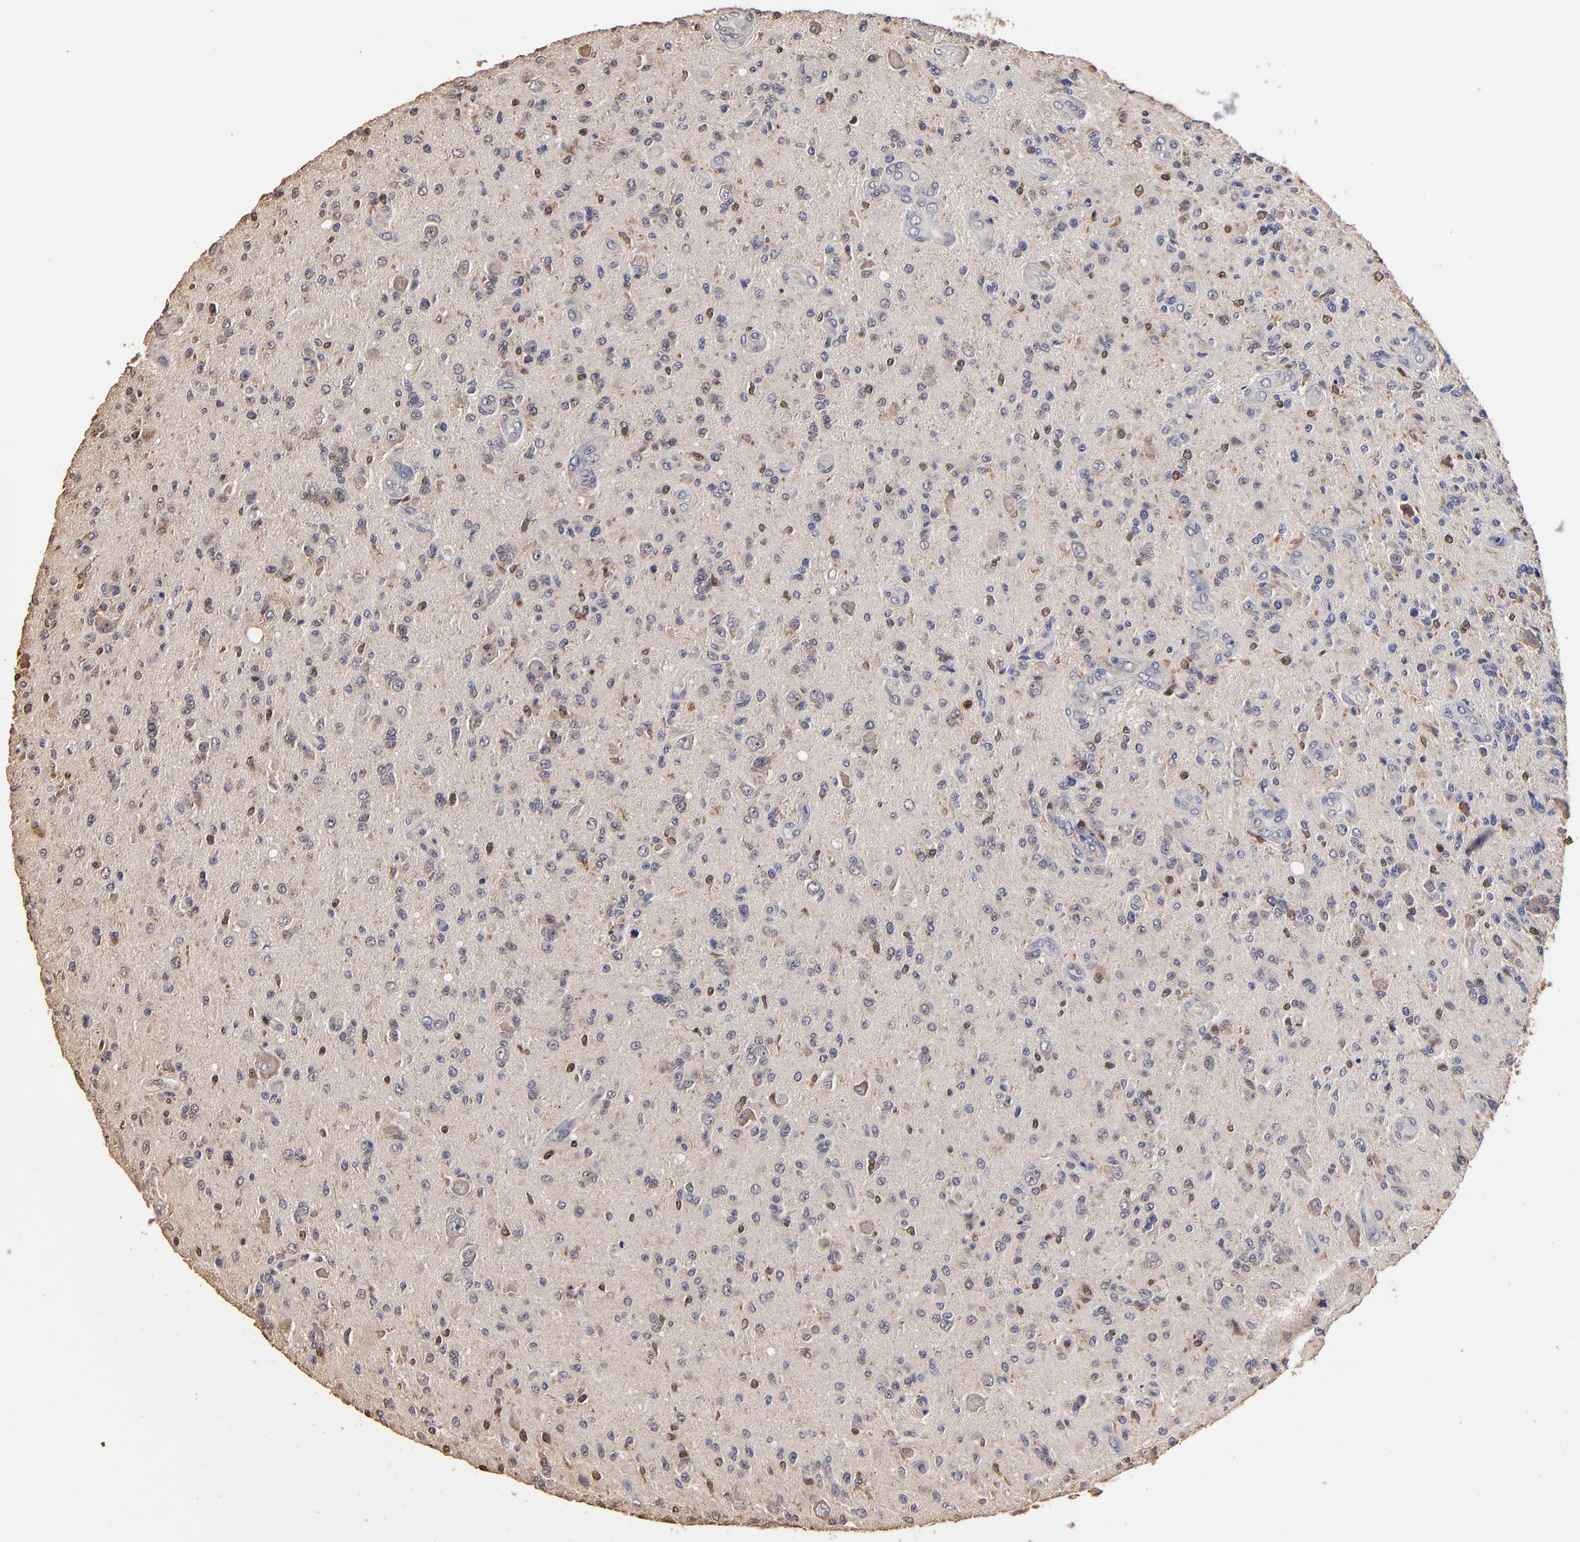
{"staining": {"intensity": "negative", "quantity": "none", "location": "none"}, "tissue": "glioma", "cell_type": "Tumor cells", "image_type": "cancer", "snomed": [{"axis": "morphology", "description": "Glioma, malignant, High grade"}, {"axis": "topography", "description": "Brain"}], "caption": "Immunohistochemical staining of malignant glioma (high-grade) demonstrates no significant staining in tumor cells.", "gene": "CASP1", "patient": {"sex": "male", "age": 36}}